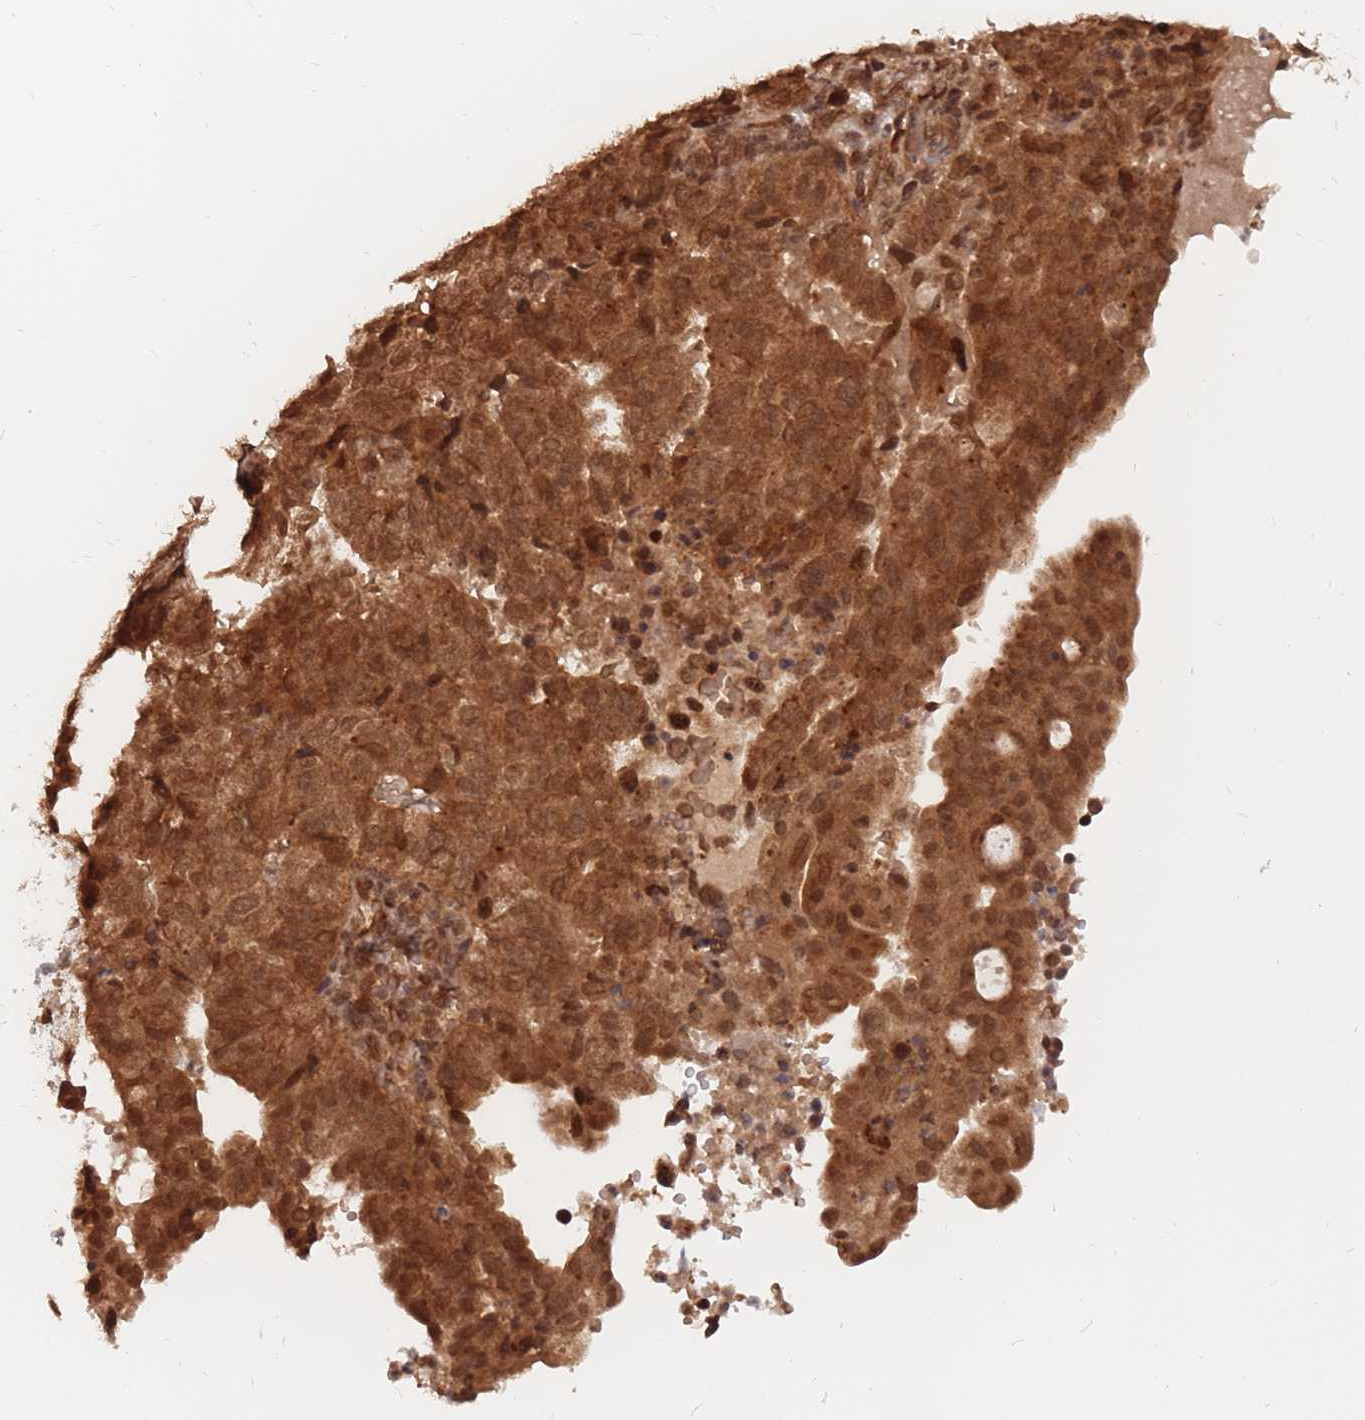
{"staining": {"intensity": "strong", "quantity": ">75%", "location": "cytoplasmic/membranous,nuclear"}, "tissue": "endometrial cancer", "cell_type": "Tumor cells", "image_type": "cancer", "snomed": [{"axis": "morphology", "description": "Adenocarcinoma, NOS"}, {"axis": "topography", "description": "Uterus"}], "caption": "IHC of human adenocarcinoma (endometrial) demonstrates high levels of strong cytoplasmic/membranous and nuclear staining in approximately >75% of tumor cells.", "gene": "SRA1", "patient": {"sex": "female", "age": 77}}